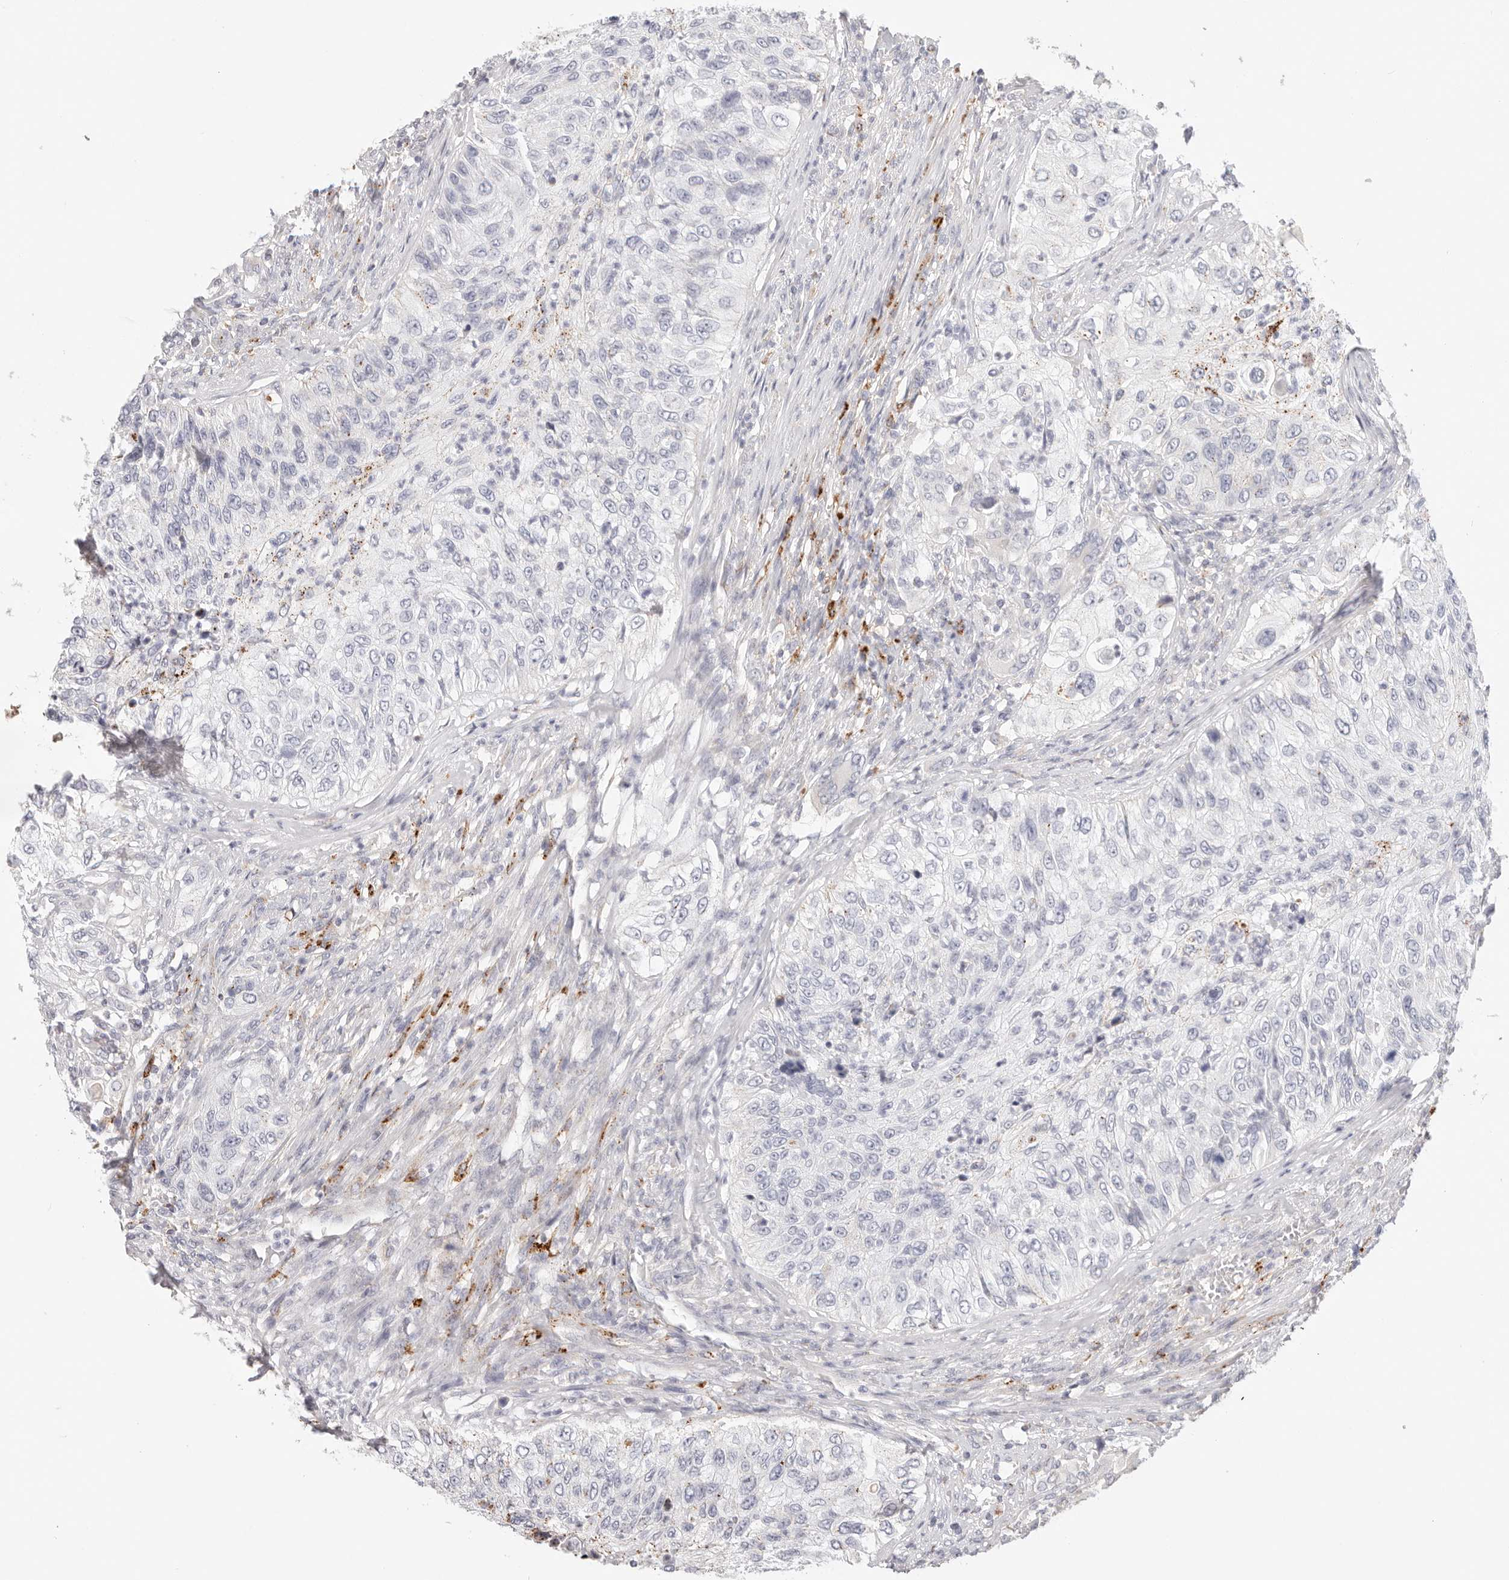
{"staining": {"intensity": "moderate", "quantity": "<25%", "location": "cytoplasmic/membranous"}, "tissue": "urothelial cancer", "cell_type": "Tumor cells", "image_type": "cancer", "snomed": [{"axis": "morphology", "description": "Urothelial carcinoma, High grade"}, {"axis": "topography", "description": "Urinary bladder"}], "caption": "Approximately <25% of tumor cells in human high-grade urothelial carcinoma reveal moderate cytoplasmic/membranous protein positivity as visualized by brown immunohistochemical staining.", "gene": "STKLD1", "patient": {"sex": "female", "age": 60}}